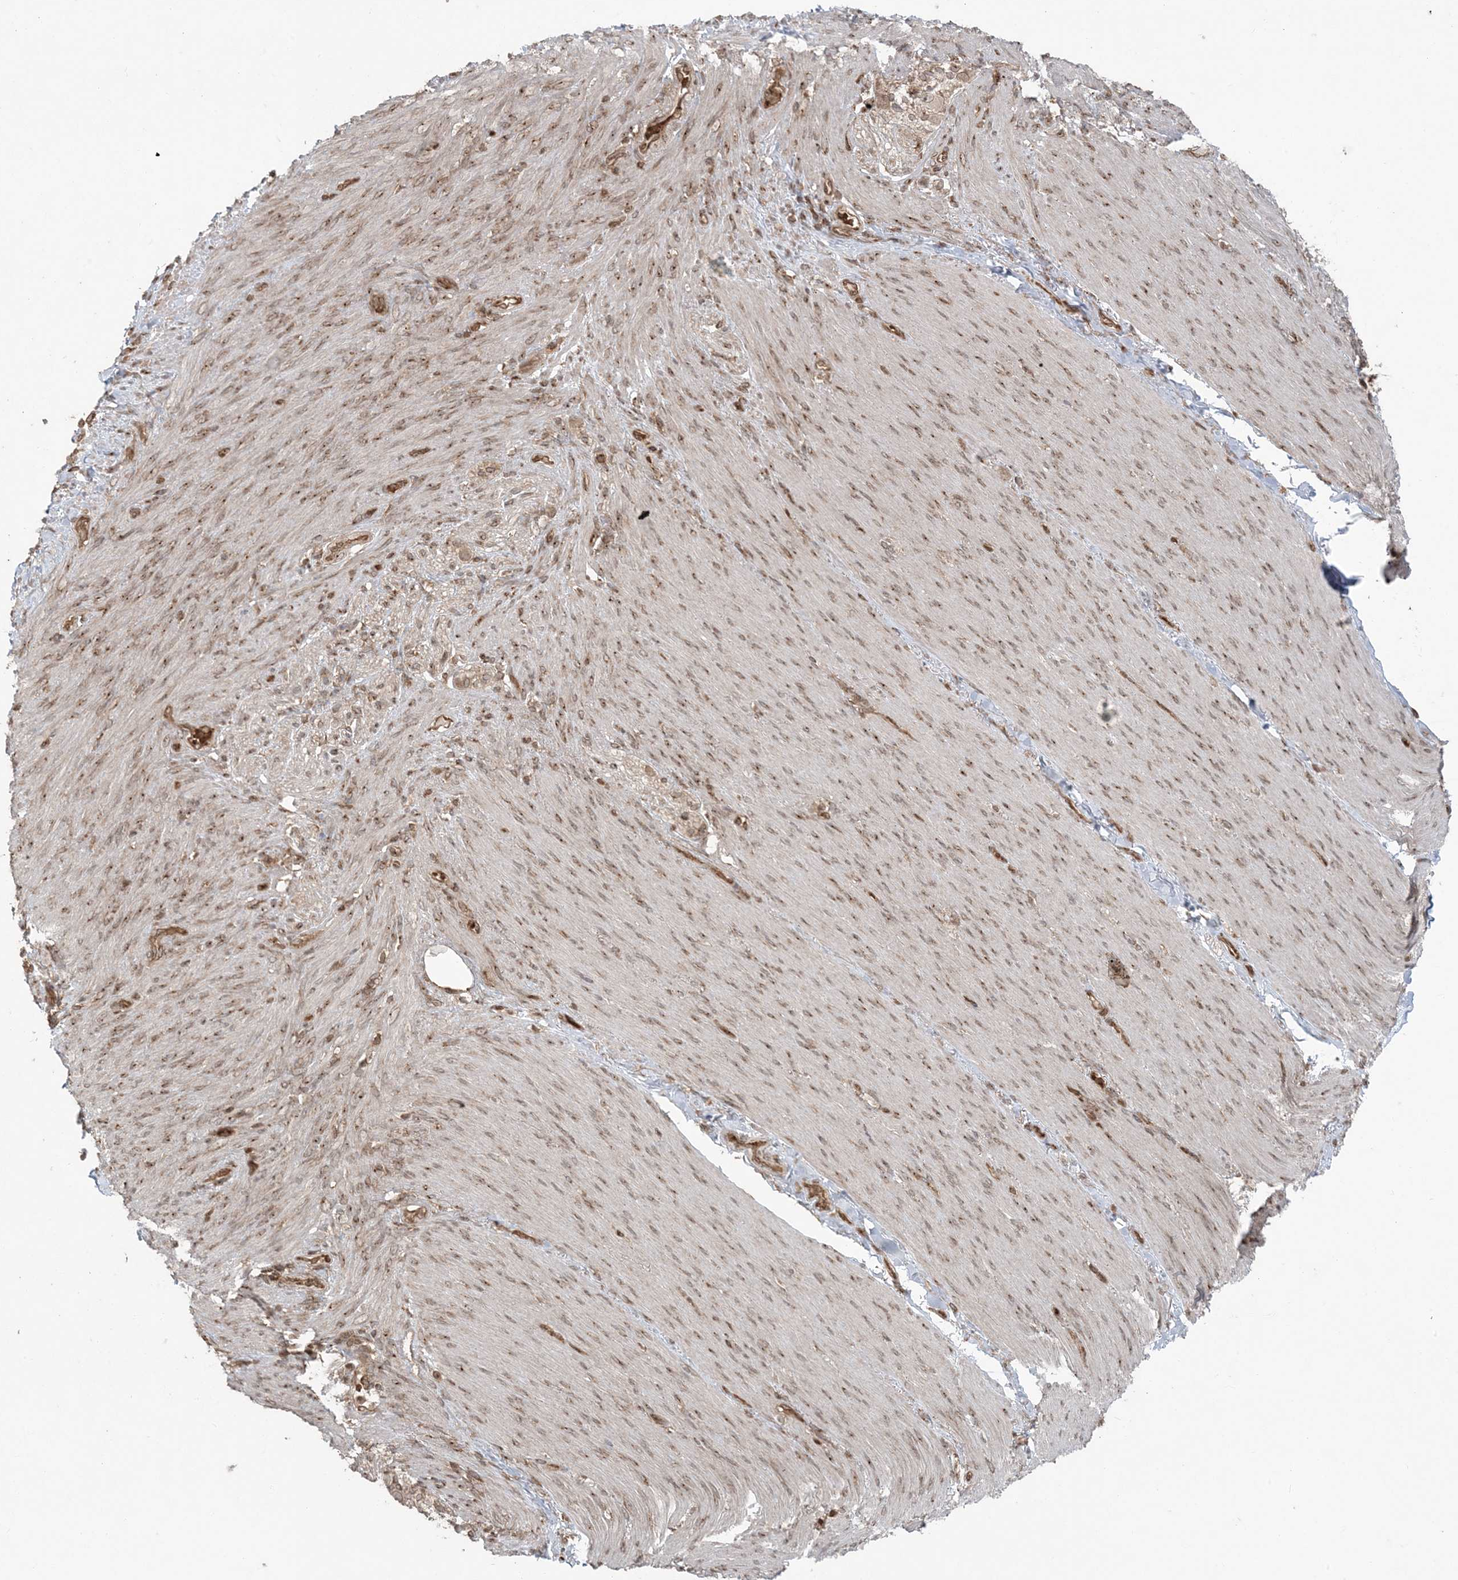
{"staining": {"intensity": "weak", "quantity": ">75%", "location": "cytoplasmic/membranous"}, "tissue": "adipose tissue", "cell_type": "Adipocytes", "image_type": "normal", "snomed": [{"axis": "morphology", "description": "Normal tissue, NOS"}, {"axis": "topography", "description": "Colon"}, {"axis": "topography", "description": "Peripheral nerve tissue"}], "caption": "Brown immunohistochemical staining in benign human adipose tissue demonstrates weak cytoplasmic/membranous staining in about >75% of adipocytes.", "gene": "DDX19B", "patient": {"sex": "female", "age": 61}}